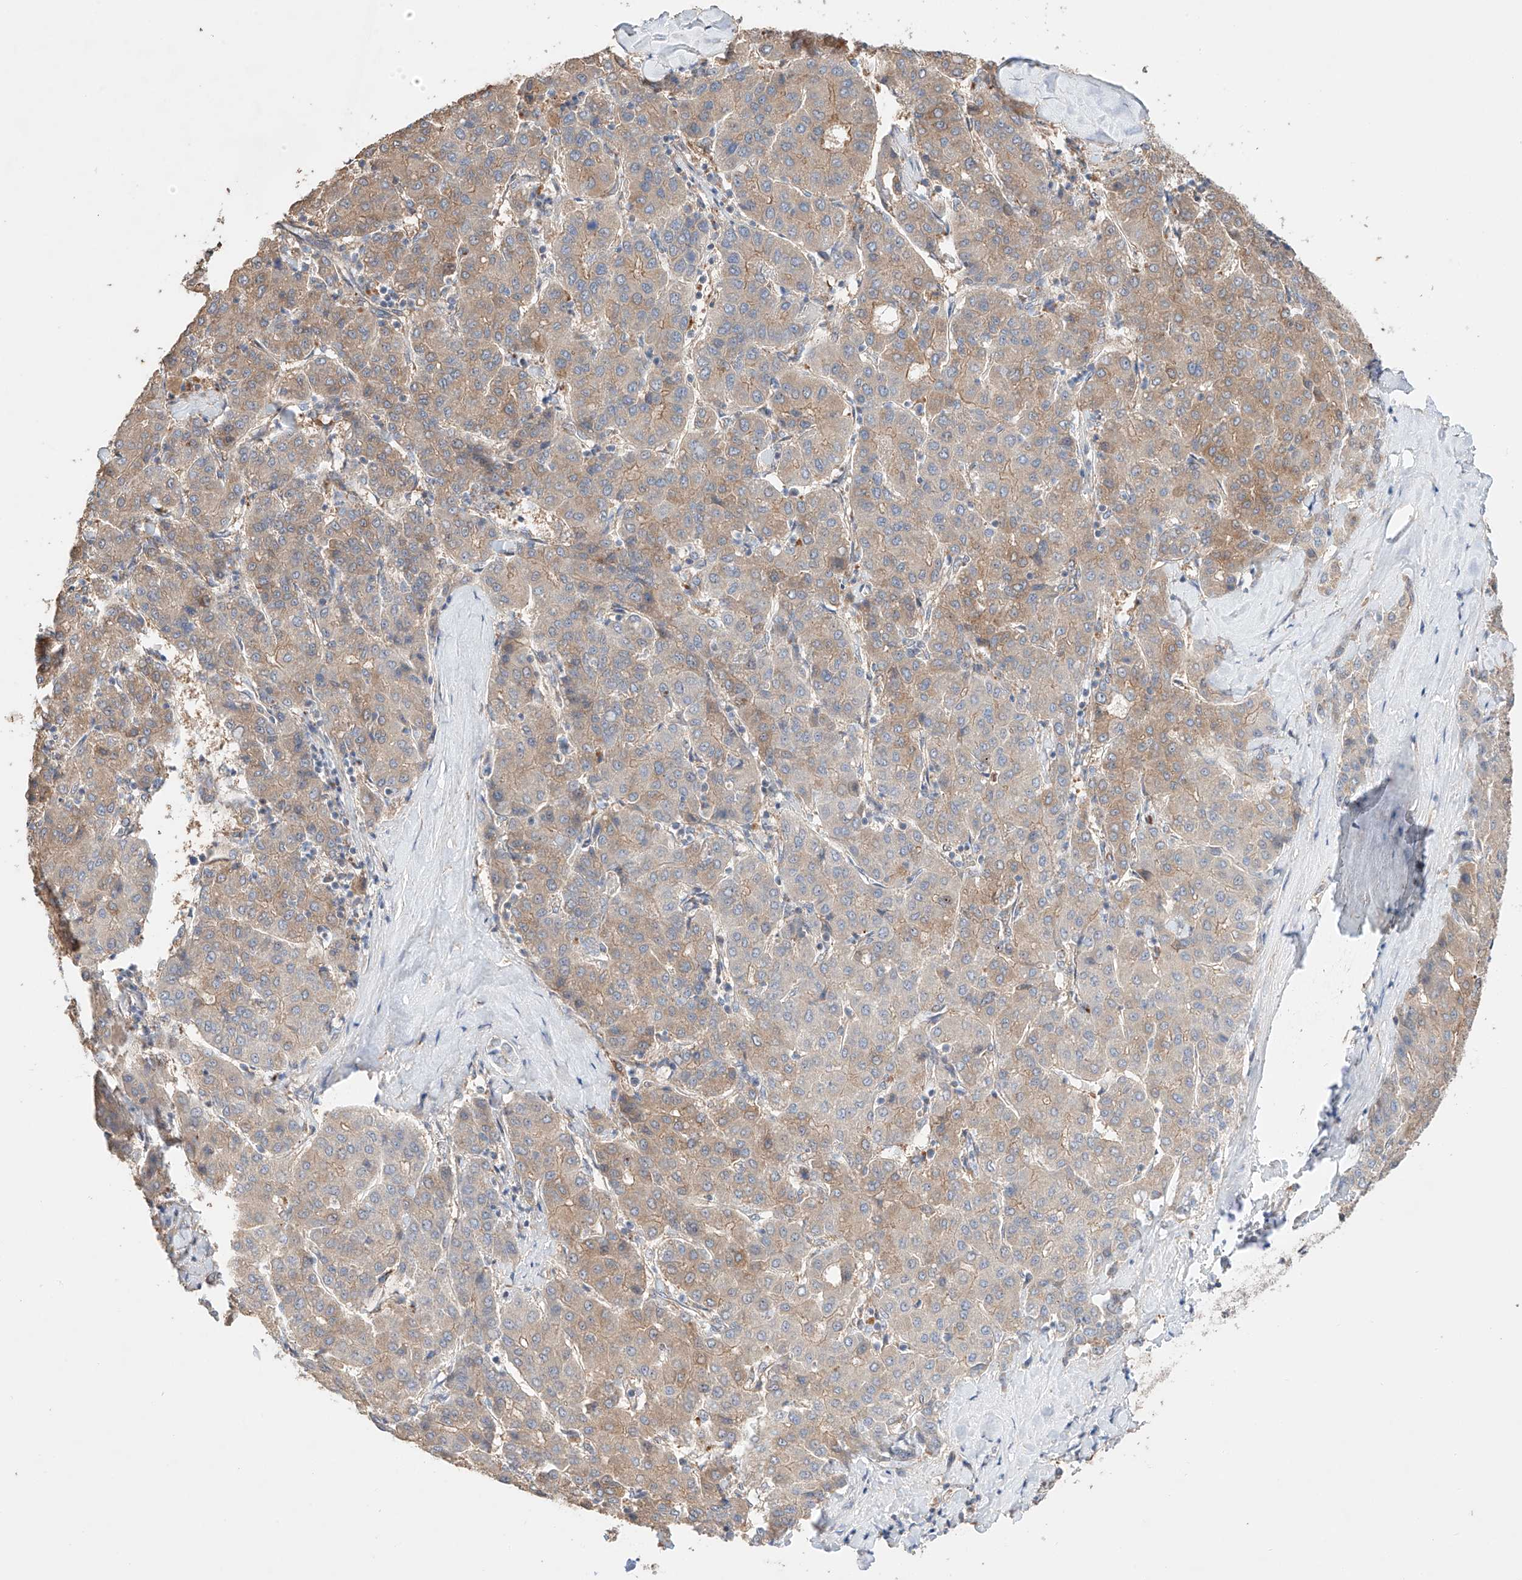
{"staining": {"intensity": "weak", "quantity": ">75%", "location": "cytoplasmic/membranous"}, "tissue": "liver cancer", "cell_type": "Tumor cells", "image_type": "cancer", "snomed": [{"axis": "morphology", "description": "Carcinoma, Hepatocellular, NOS"}, {"axis": "topography", "description": "Liver"}], "caption": "Human liver hepatocellular carcinoma stained with a protein marker demonstrates weak staining in tumor cells.", "gene": "MOSPD1", "patient": {"sex": "male", "age": 65}}